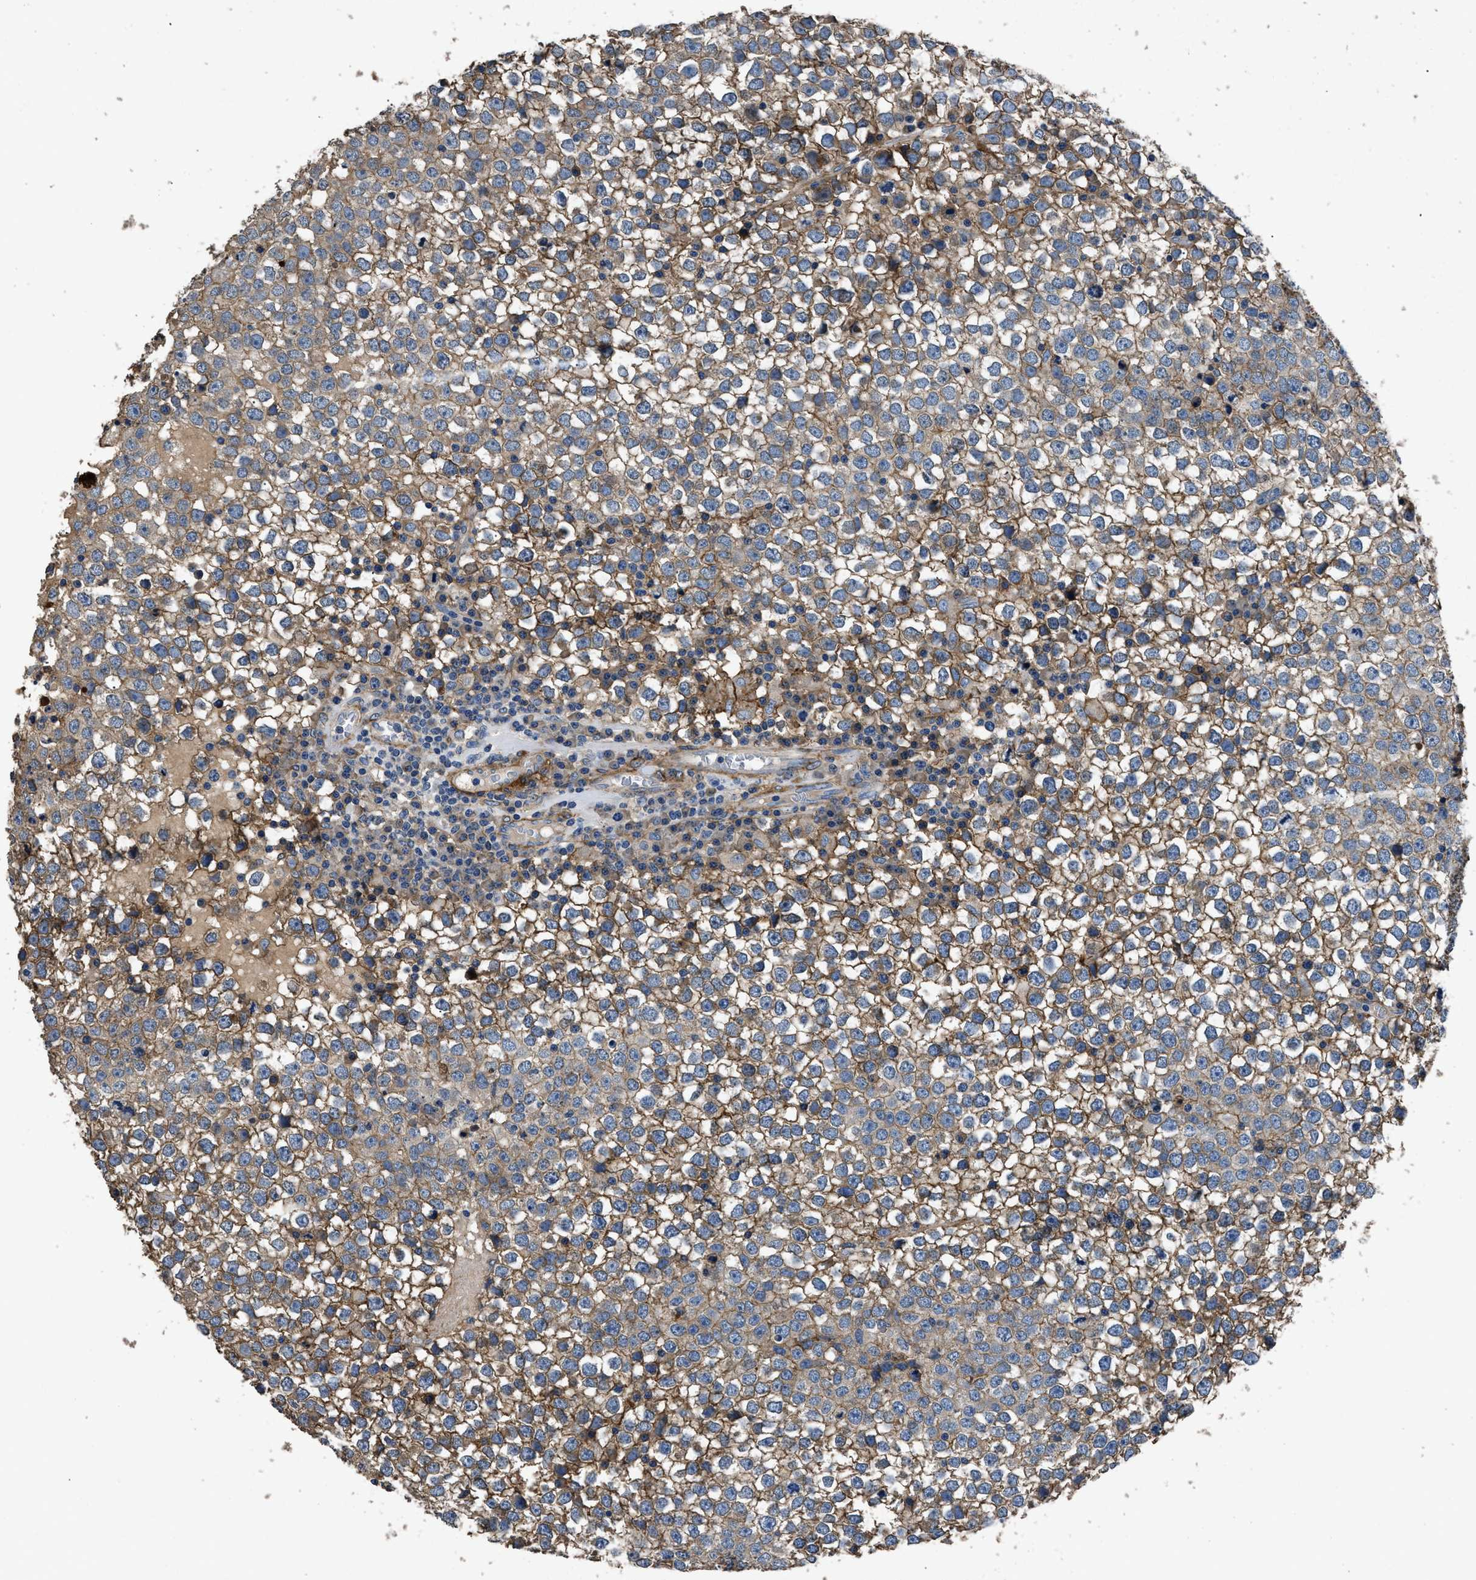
{"staining": {"intensity": "moderate", "quantity": ">75%", "location": "cytoplasmic/membranous"}, "tissue": "testis cancer", "cell_type": "Tumor cells", "image_type": "cancer", "snomed": [{"axis": "morphology", "description": "Seminoma, NOS"}, {"axis": "topography", "description": "Testis"}], "caption": "A medium amount of moderate cytoplasmic/membranous staining is present in about >75% of tumor cells in testis cancer tissue.", "gene": "CD276", "patient": {"sex": "male", "age": 65}}